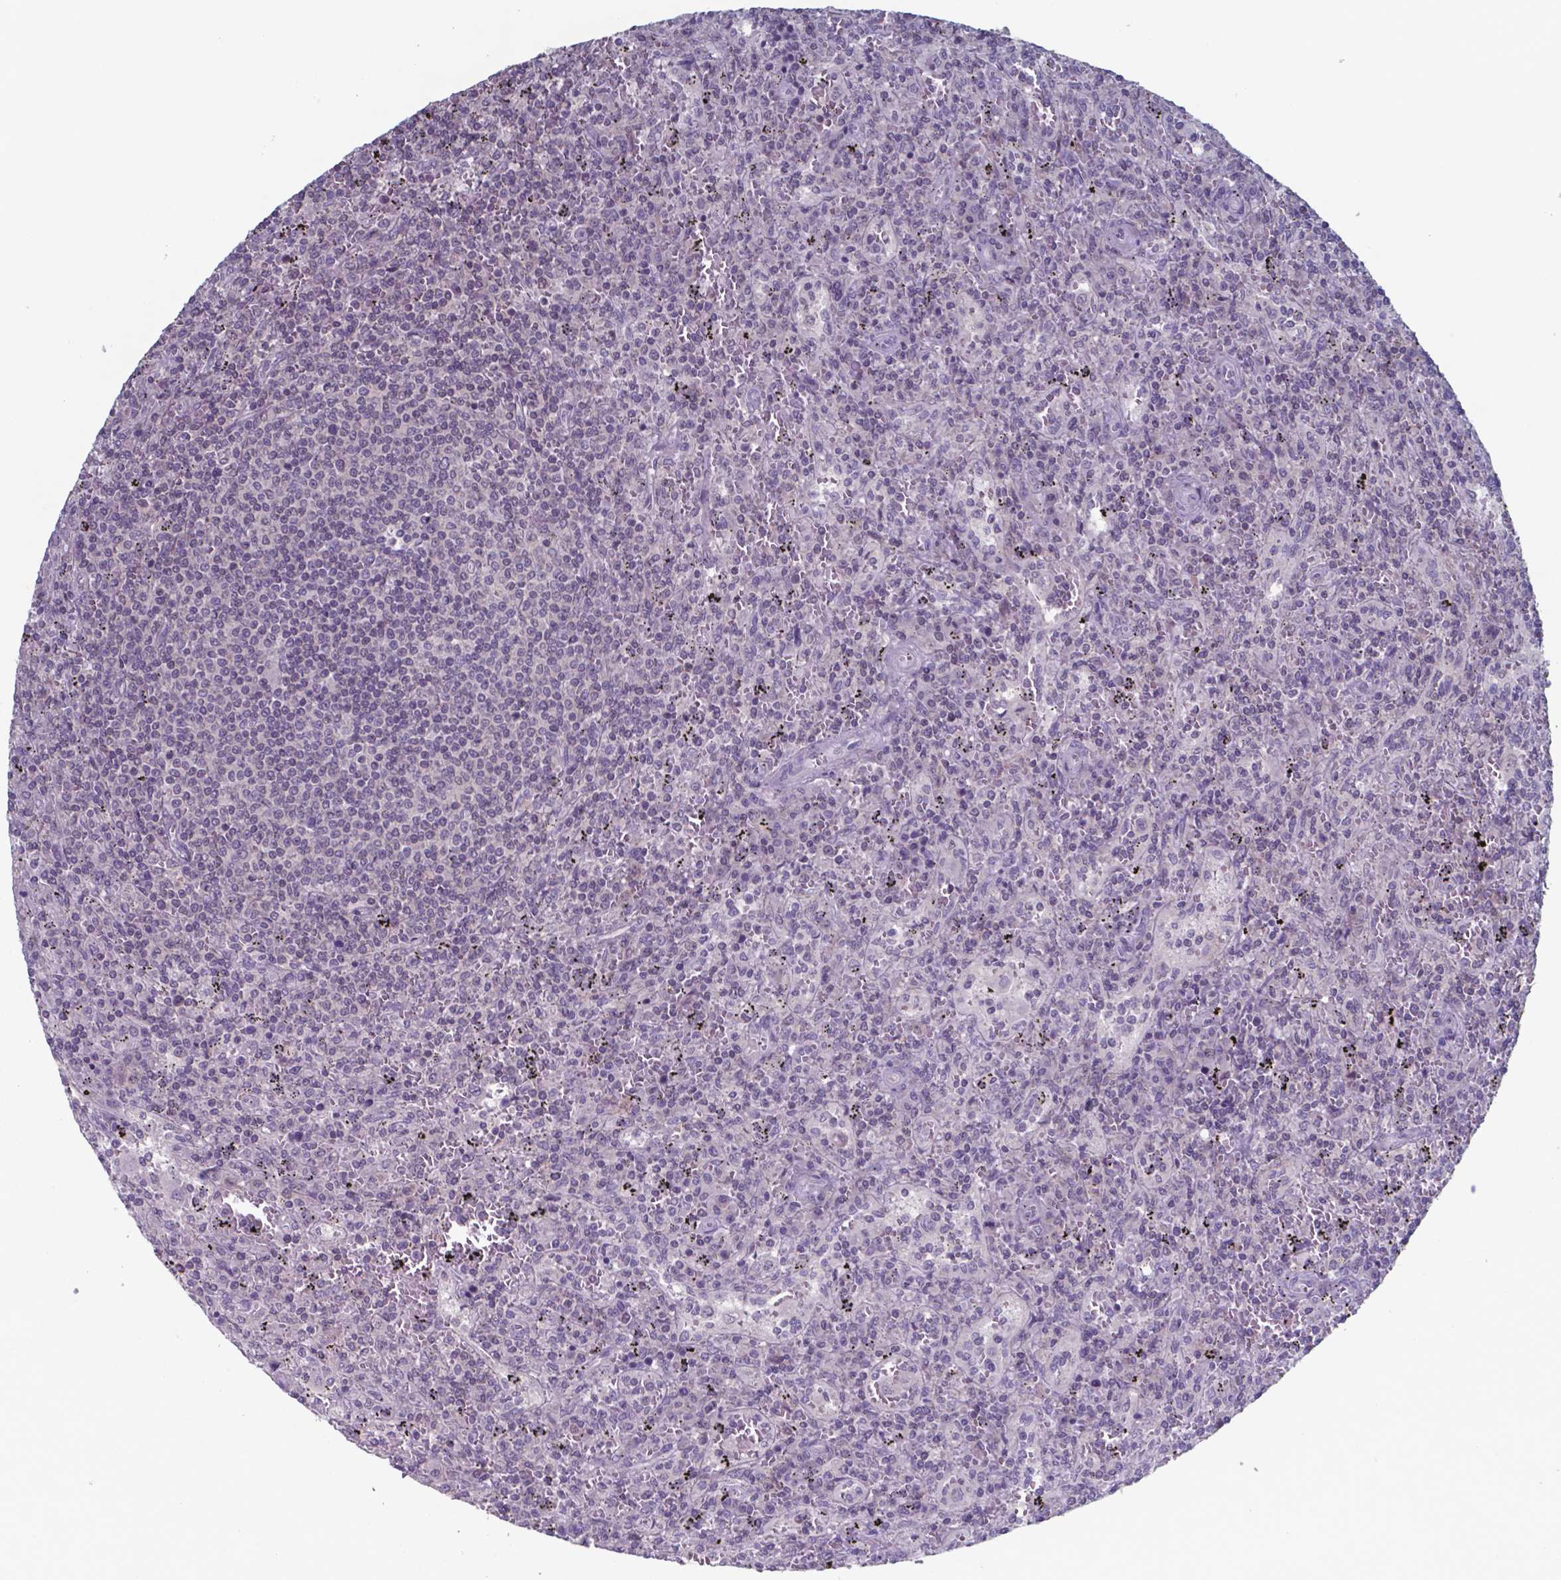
{"staining": {"intensity": "negative", "quantity": "none", "location": "none"}, "tissue": "lymphoma", "cell_type": "Tumor cells", "image_type": "cancer", "snomed": [{"axis": "morphology", "description": "Malignant lymphoma, non-Hodgkin's type, Low grade"}, {"axis": "topography", "description": "Spleen"}], "caption": "The histopathology image shows no significant expression in tumor cells of malignant lymphoma, non-Hodgkin's type (low-grade).", "gene": "TDP2", "patient": {"sex": "male", "age": 62}}